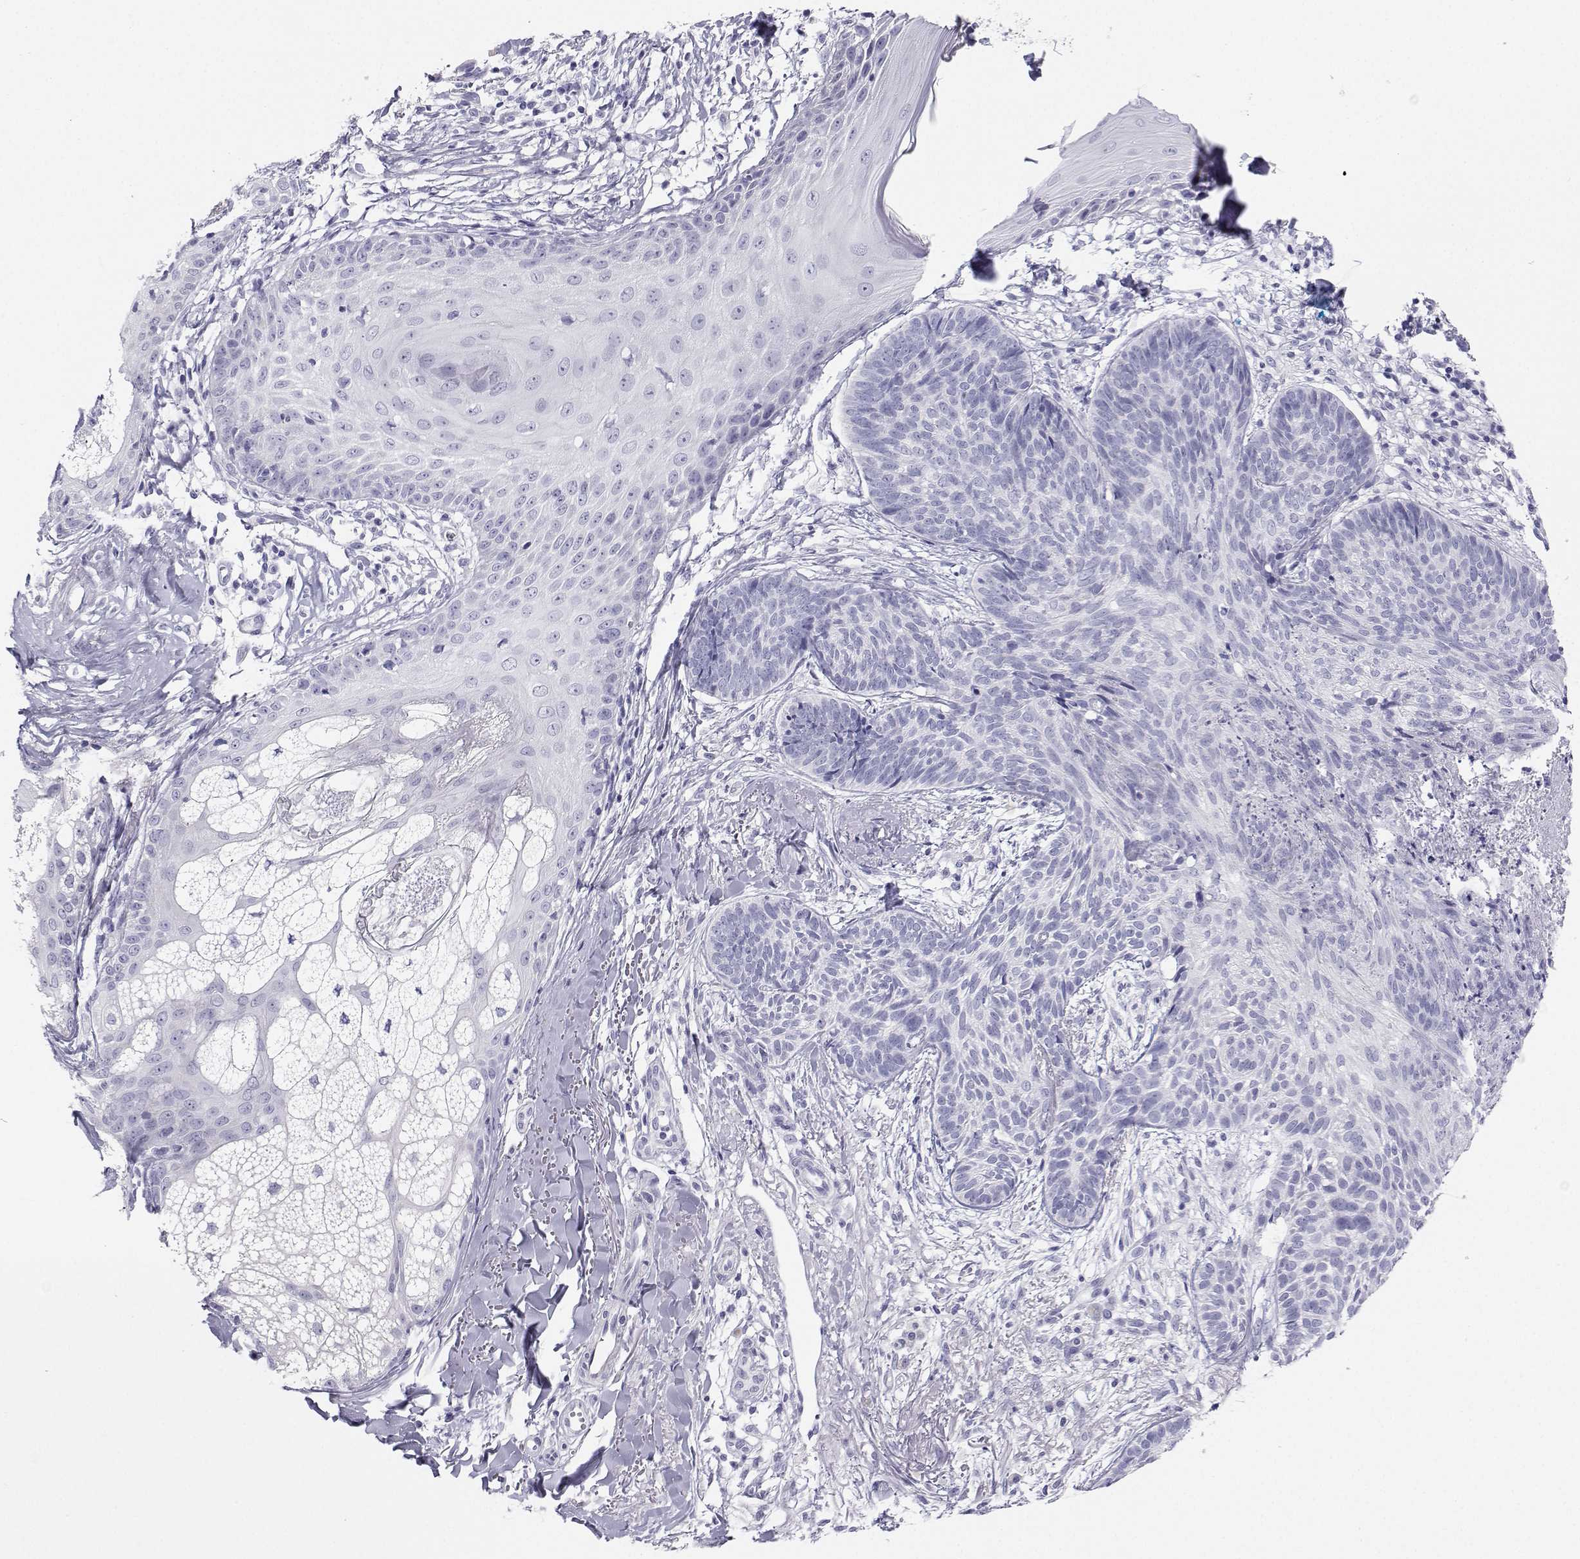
{"staining": {"intensity": "negative", "quantity": "none", "location": "none"}, "tissue": "skin cancer", "cell_type": "Tumor cells", "image_type": "cancer", "snomed": [{"axis": "morphology", "description": "Basal cell carcinoma"}, {"axis": "topography", "description": "Skin"}, {"axis": "topography", "description": "Skin of trunk"}], "caption": "Tumor cells show no significant positivity in skin basal cell carcinoma.", "gene": "BHMT", "patient": {"sex": "male", "age": 74}}